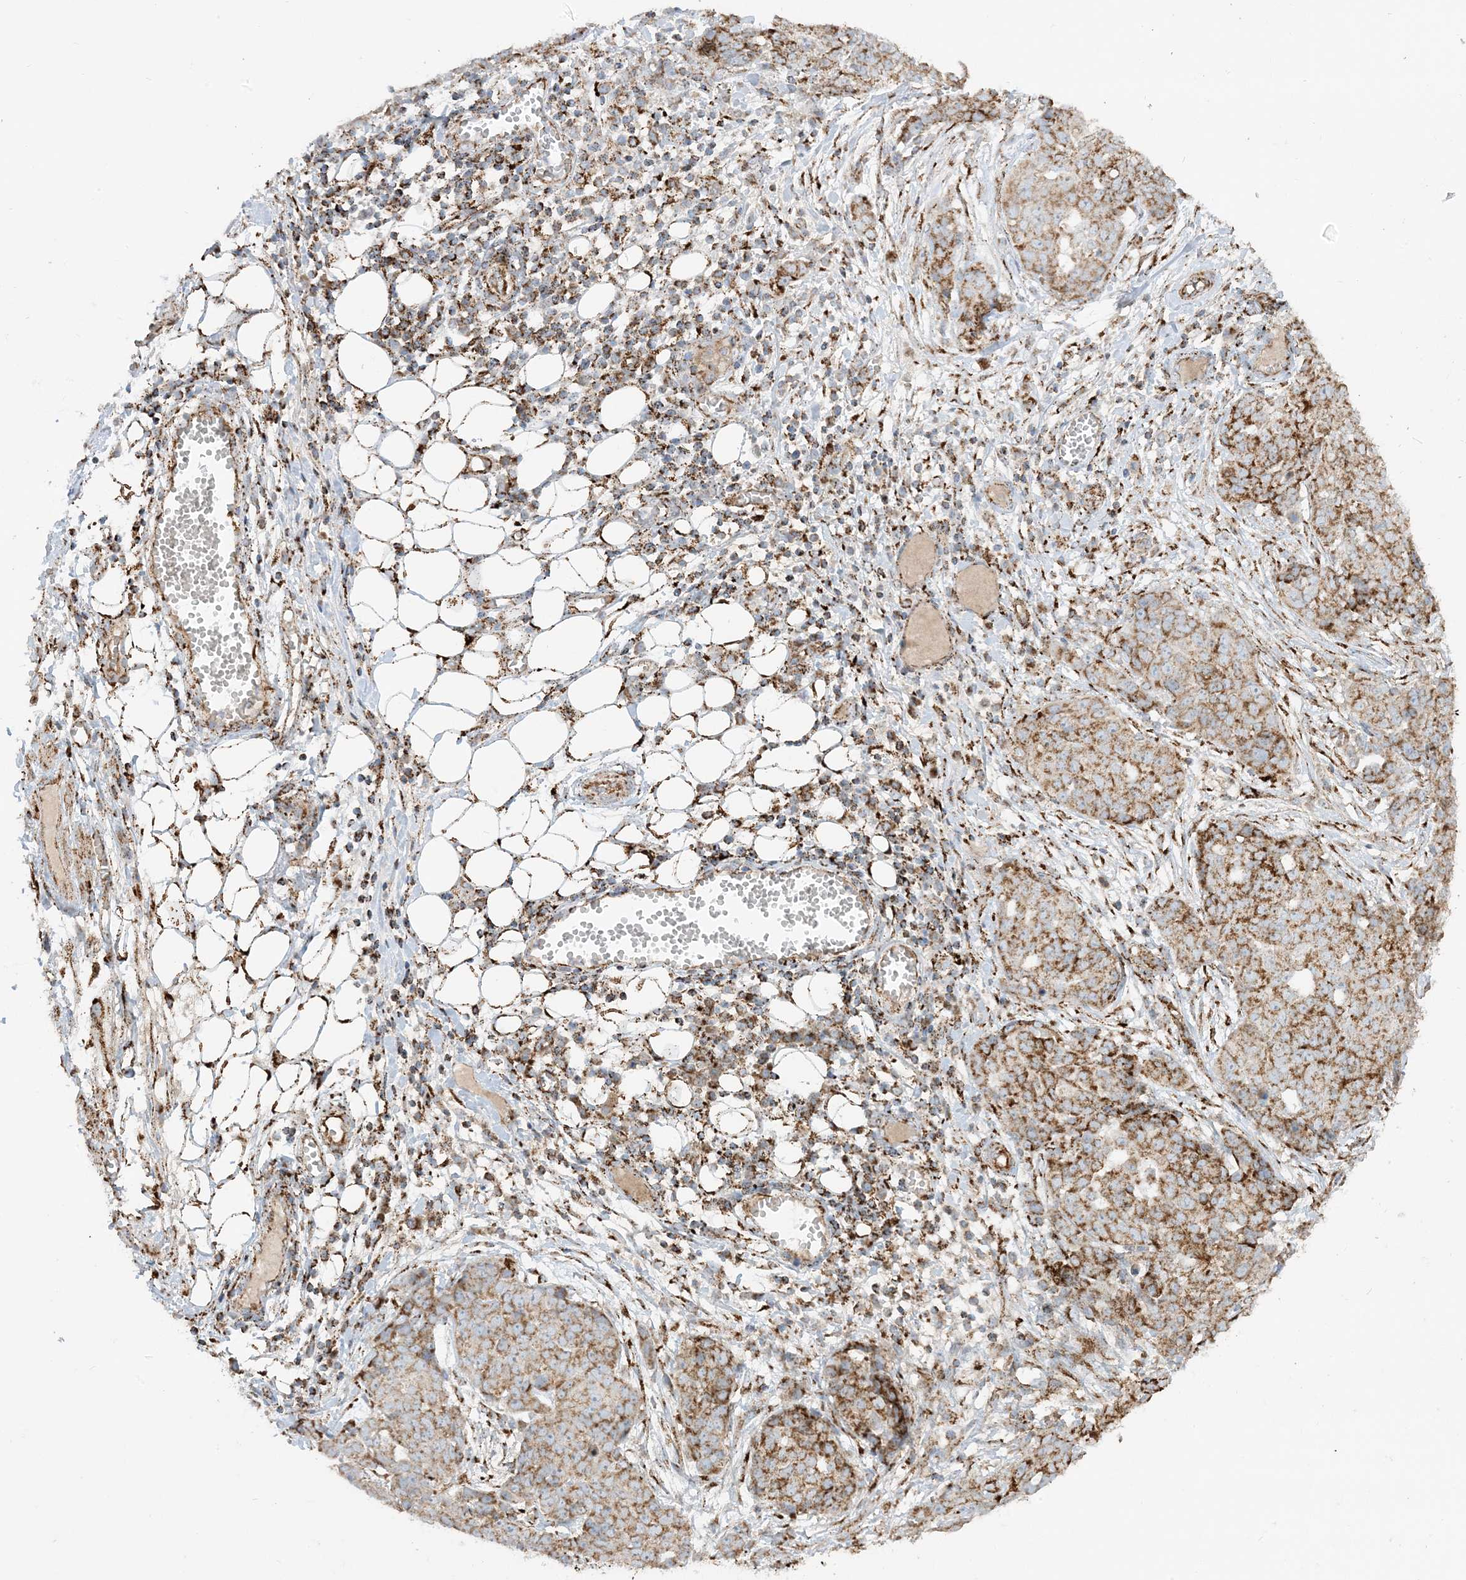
{"staining": {"intensity": "moderate", "quantity": ">75%", "location": "cytoplasmic/membranous"}, "tissue": "ovarian cancer", "cell_type": "Tumor cells", "image_type": "cancer", "snomed": [{"axis": "morphology", "description": "Cystadenocarcinoma, serous, NOS"}, {"axis": "topography", "description": "Soft tissue"}, {"axis": "topography", "description": "Ovary"}], "caption": "Protein analysis of ovarian cancer (serous cystadenocarcinoma) tissue exhibits moderate cytoplasmic/membranous staining in approximately >75% of tumor cells.", "gene": "NDUFAF3", "patient": {"sex": "female", "age": 57}}